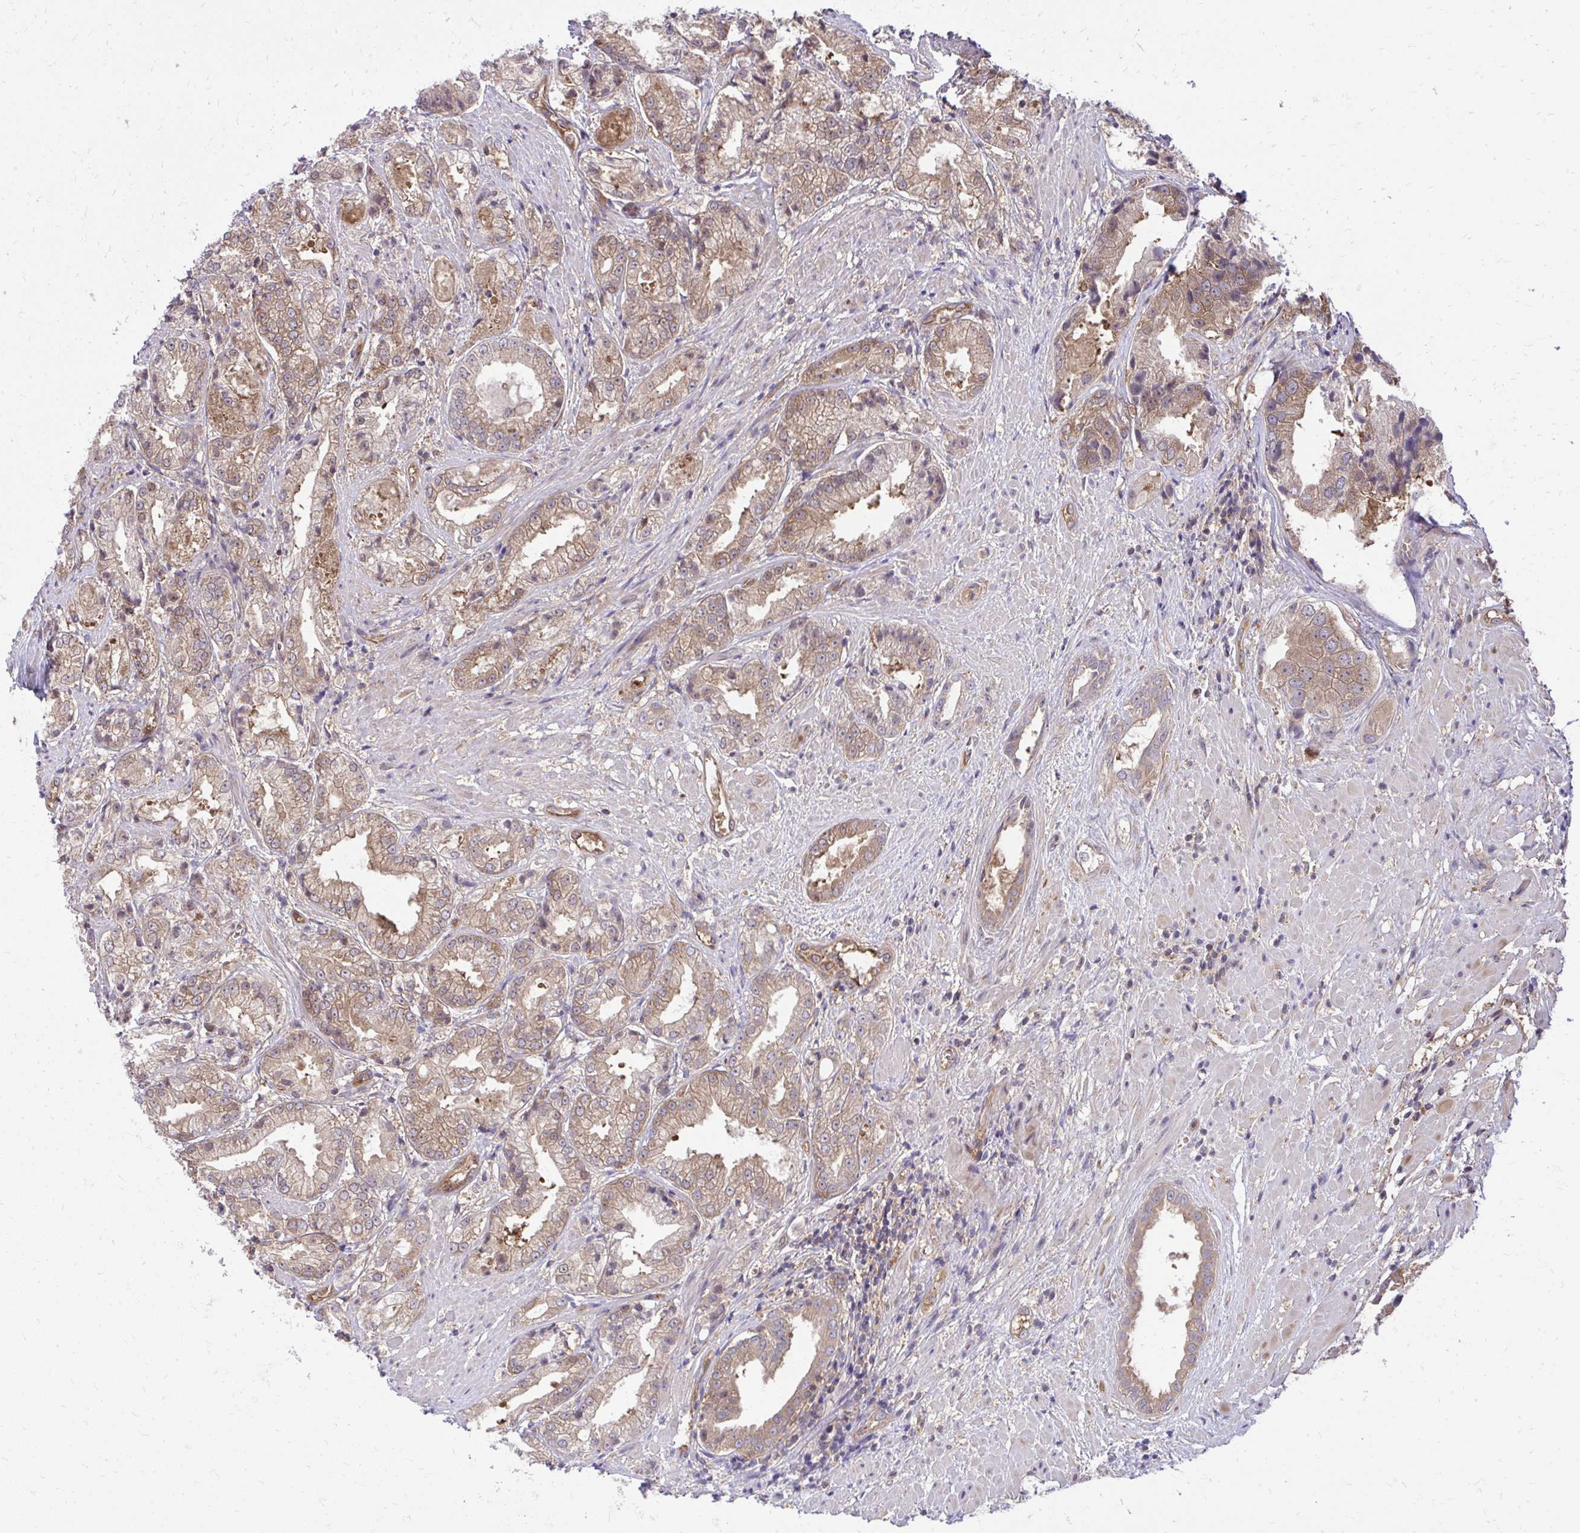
{"staining": {"intensity": "moderate", "quantity": ">75%", "location": "cytoplasmic/membranous"}, "tissue": "prostate cancer", "cell_type": "Tumor cells", "image_type": "cancer", "snomed": [{"axis": "morphology", "description": "Adenocarcinoma, High grade"}, {"axis": "topography", "description": "Prostate"}], "caption": "Protein analysis of prostate high-grade adenocarcinoma tissue demonstrates moderate cytoplasmic/membranous positivity in about >75% of tumor cells.", "gene": "PPP5C", "patient": {"sex": "male", "age": 61}}